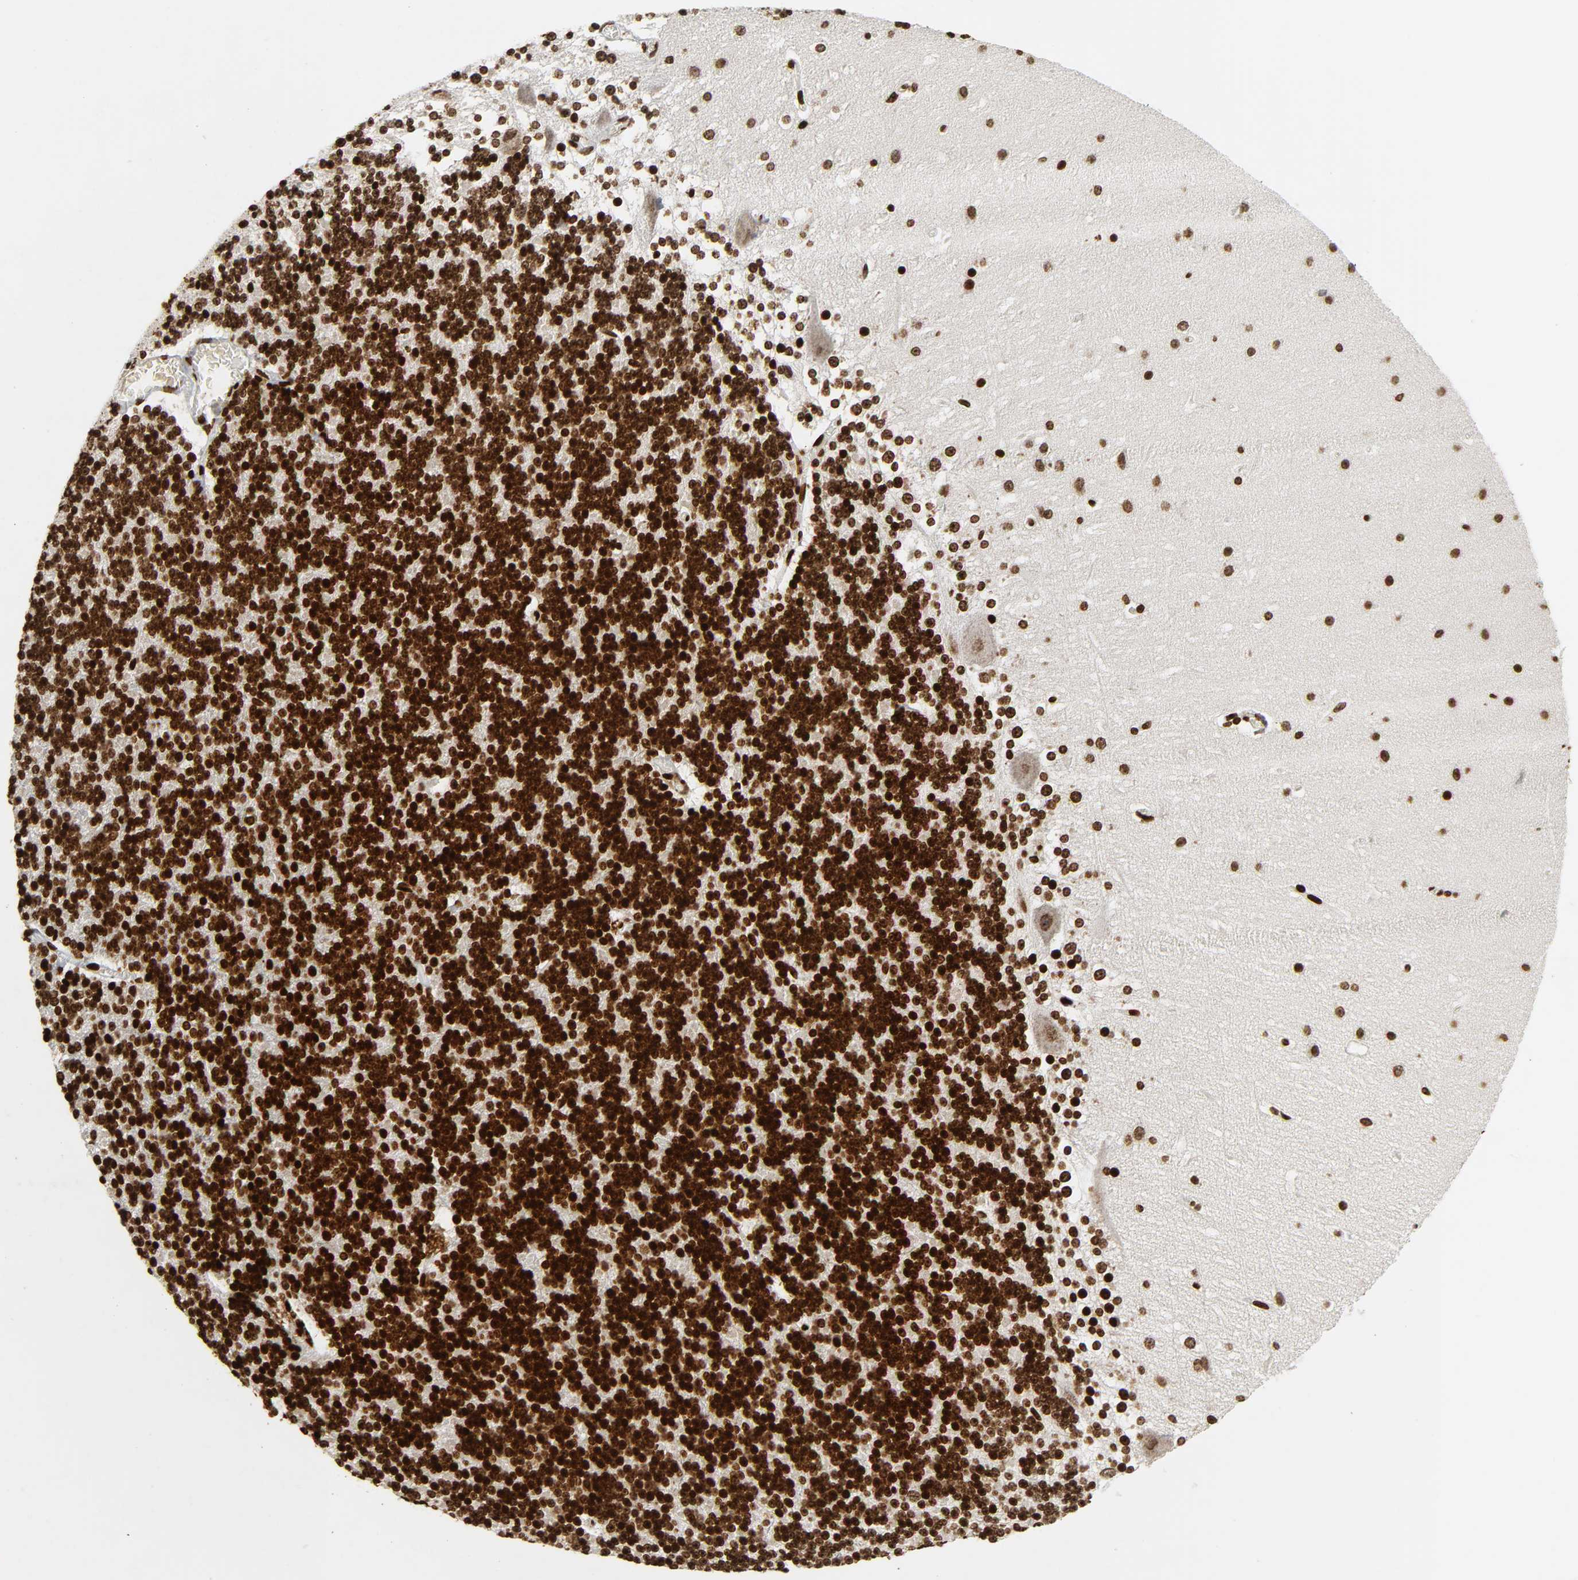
{"staining": {"intensity": "strong", "quantity": ">75%", "location": "nuclear"}, "tissue": "cerebellum", "cell_type": "Cells in granular layer", "image_type": "normal", "snomed": [{"axis": "morphology", "description": "Normal tissue, NOS"}, {"axis": "topography", "description": "Cerebellum"}], "caption": "Approximately >75% of cells in granular layer in unremarkable human cerebellum demonstrate strong nuclear protein positivity as visualized by brown immunohistochemical staining.", "gene": "RXRA", "patient": {"sex": "female", "age": 19}}